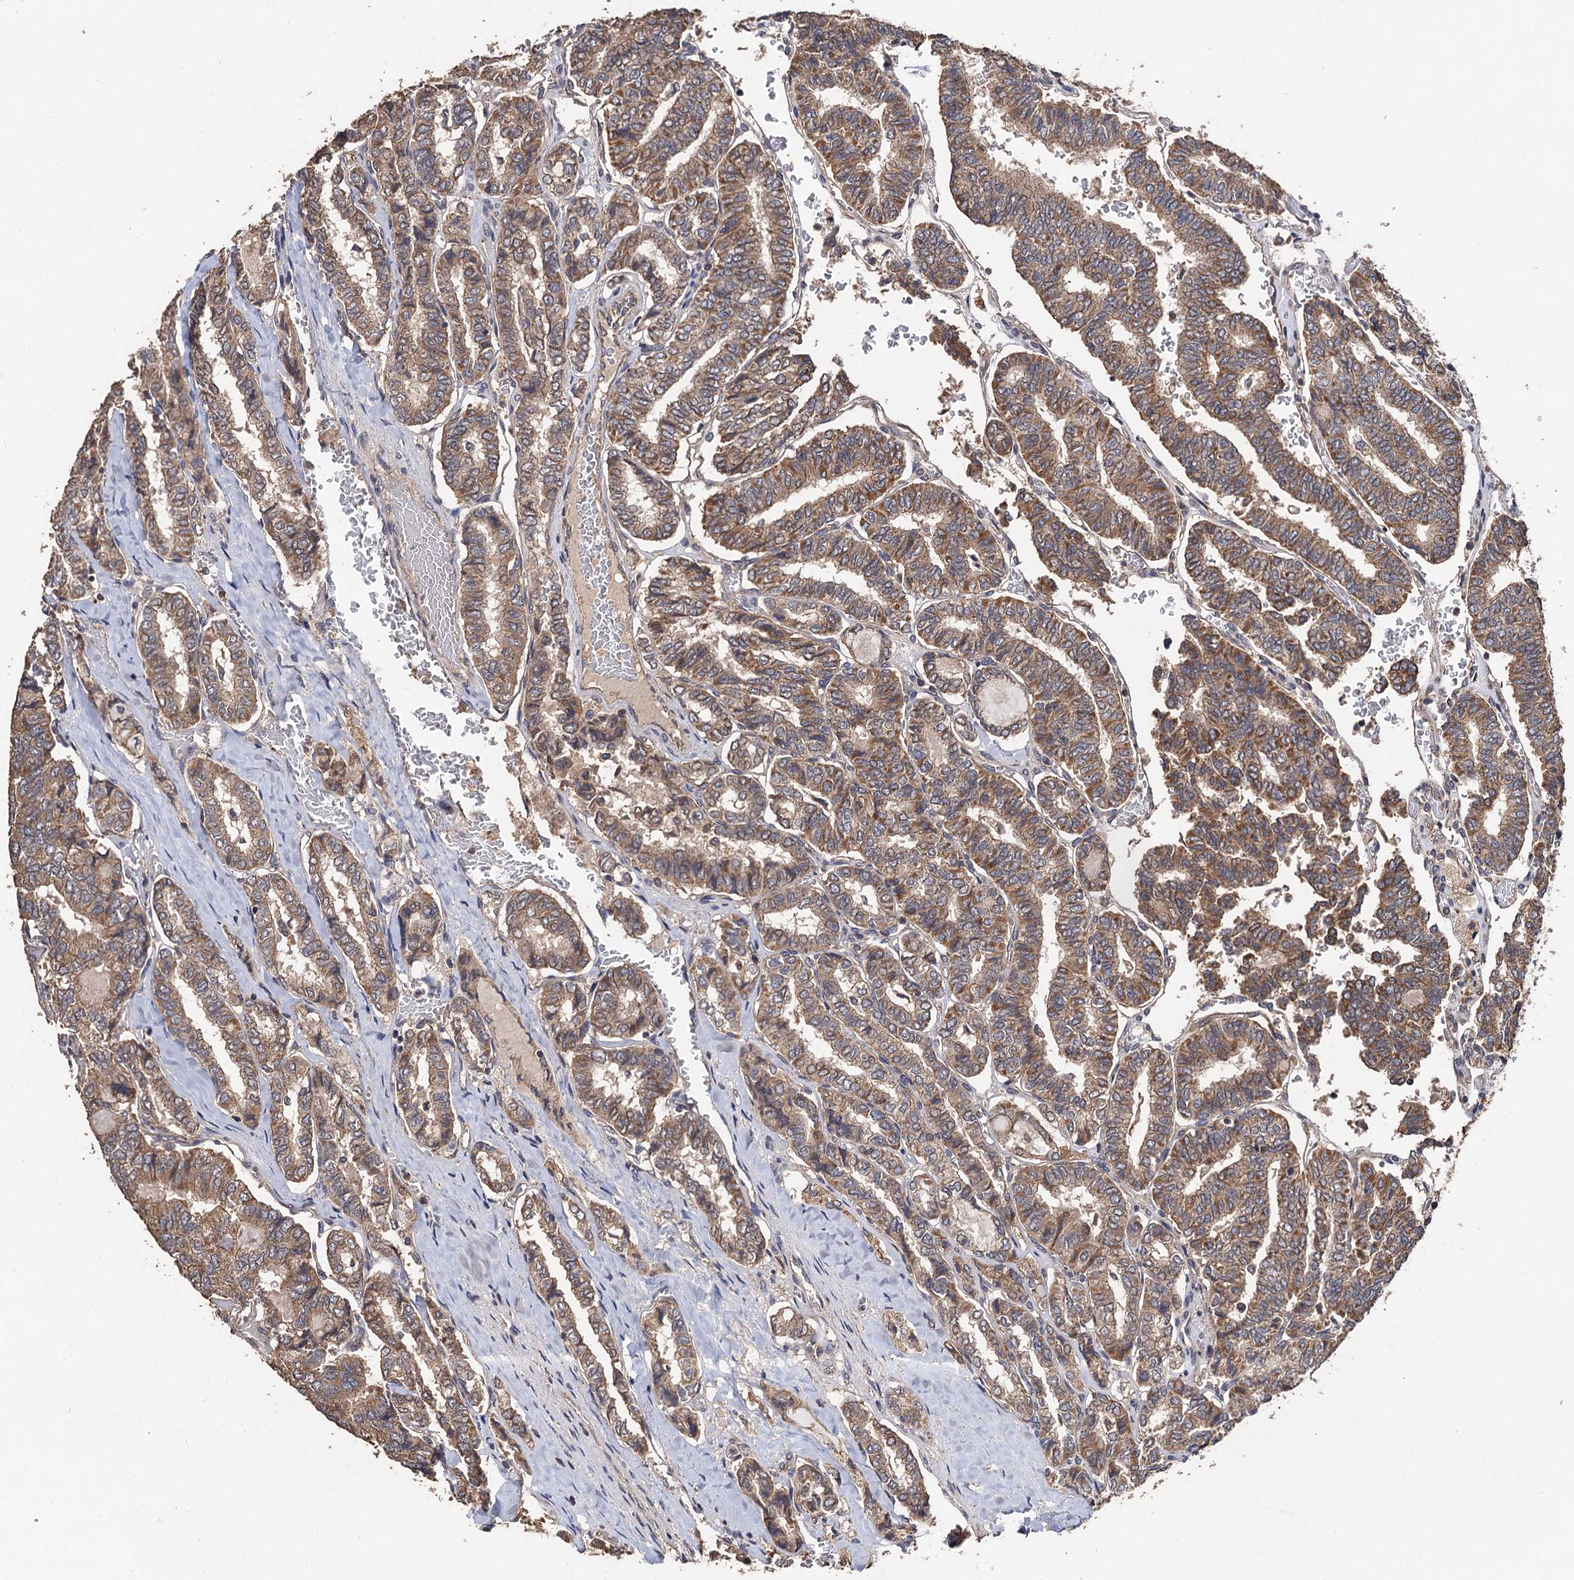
{"staining": {"intensity": "moderate", "quantity": ">75%", "location": "cytoplasmic/membranous"}, "tissue": "thyroid cancer", "cell_type": "Tumor cells", "image_type": "cancer", "snomed": [{"axis": "morphology", "description": "Papillary adenocarcinoma, NOS"}, {"axis": "topography", "description": "Thyroid gland"}], "caption": "DAB immunohistochemical staining of thyroid papillary adenocarcinoma shows moderate cytoplasmic/membranous protein positivity in about >75% of tumor cells.", "gene": "PPTC7", "patient": {"sex": "female", "age": 35}}